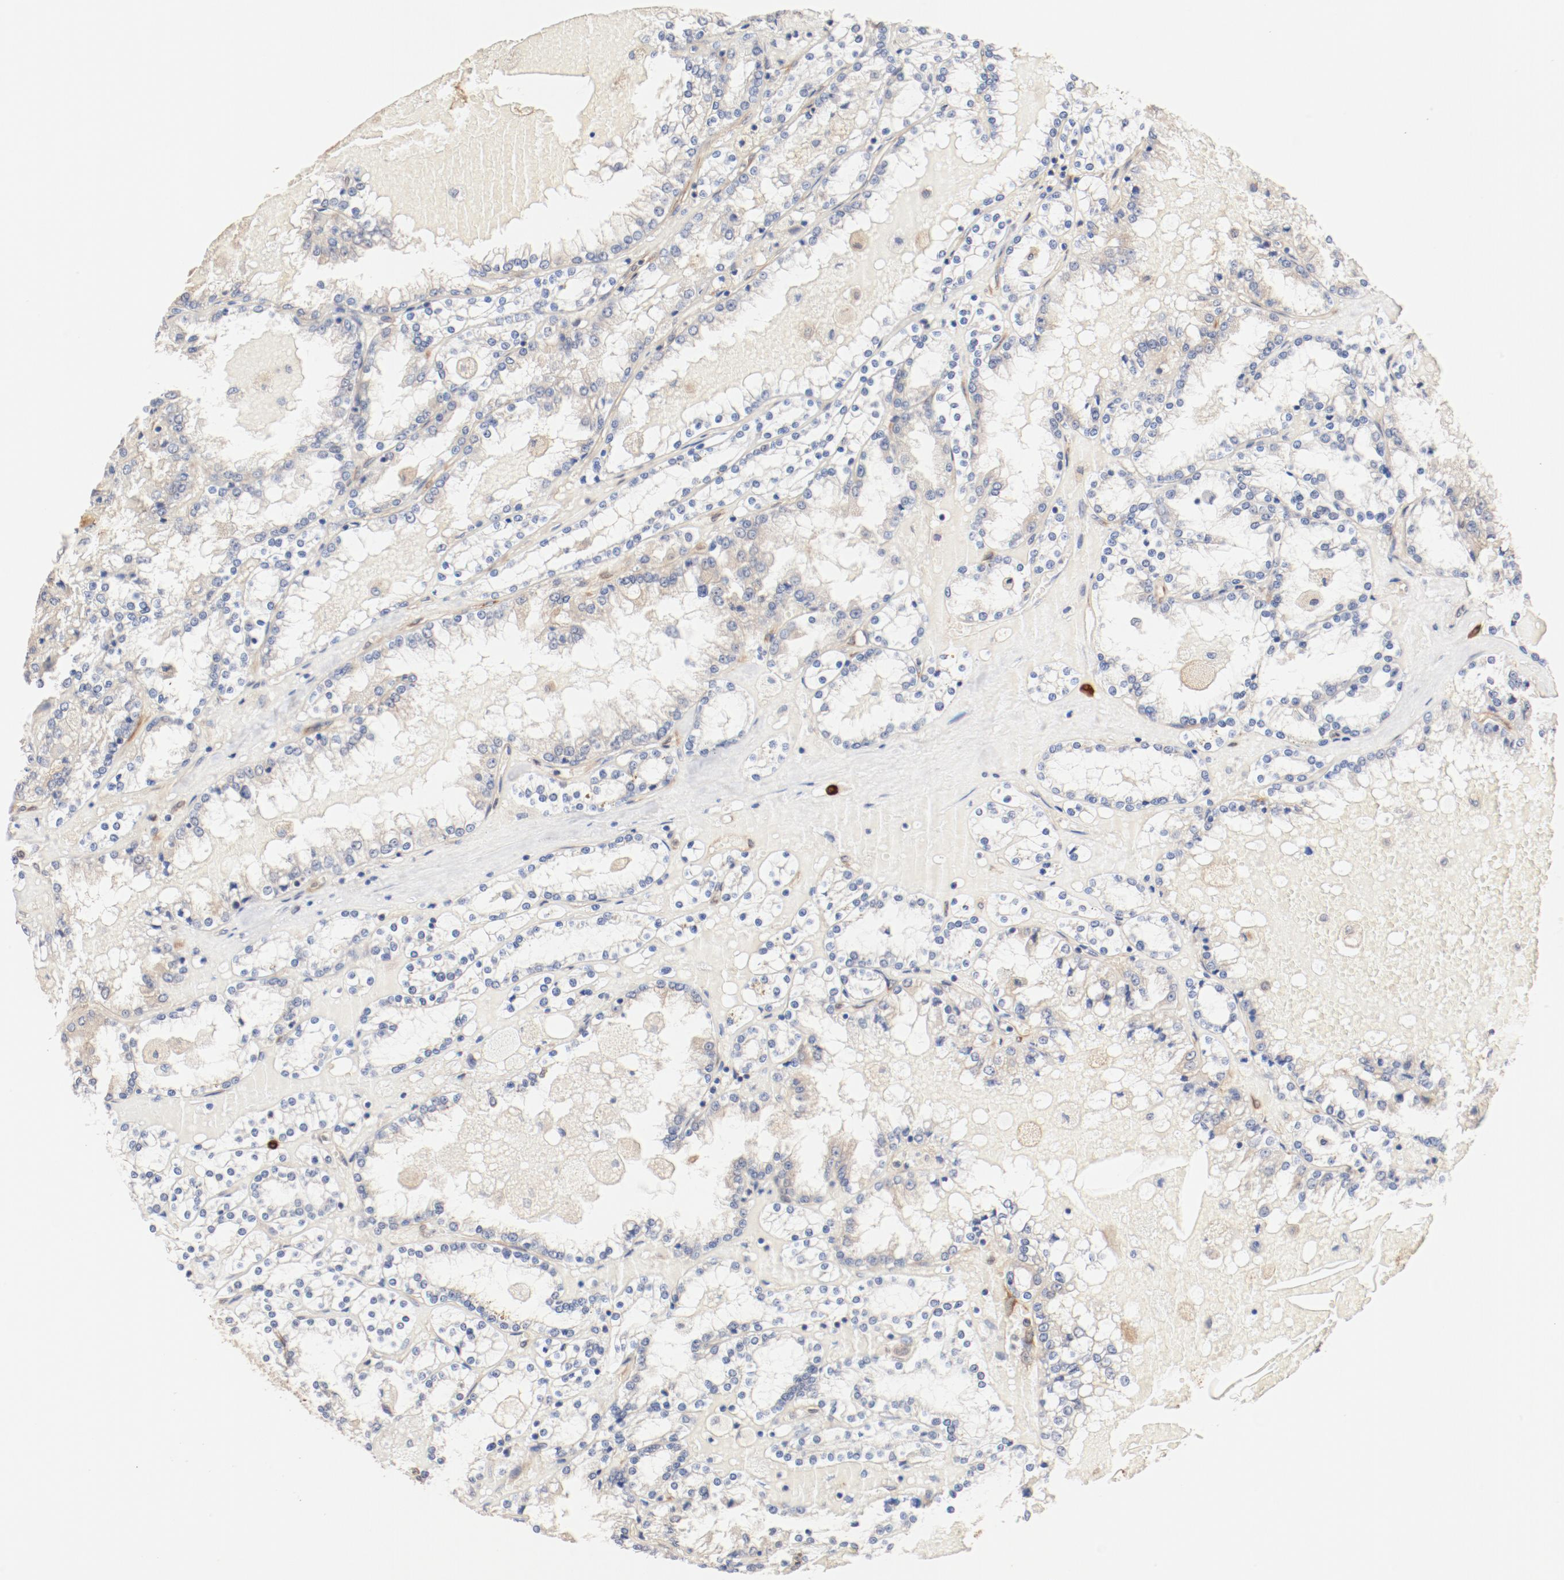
{"staining": {"intensity": "weak", "quantity": "25%-75%", "location": "cytoplasmic/membranous"}, "tissue": "renal cancer", "cell_type": "Tumor cells", "image_type": "cancer", "snomed": [{"axis": "morphology", "description": "Adenocarcinoma, NOS"}, {"axis": "topography", "description": "Kidney"}], "caption": "Human renal cancer stained with a protein marker reveals weak staining in tumor cells.", "gene": "UBE2J1", "patient": {"sex": "female", "age": 56}}